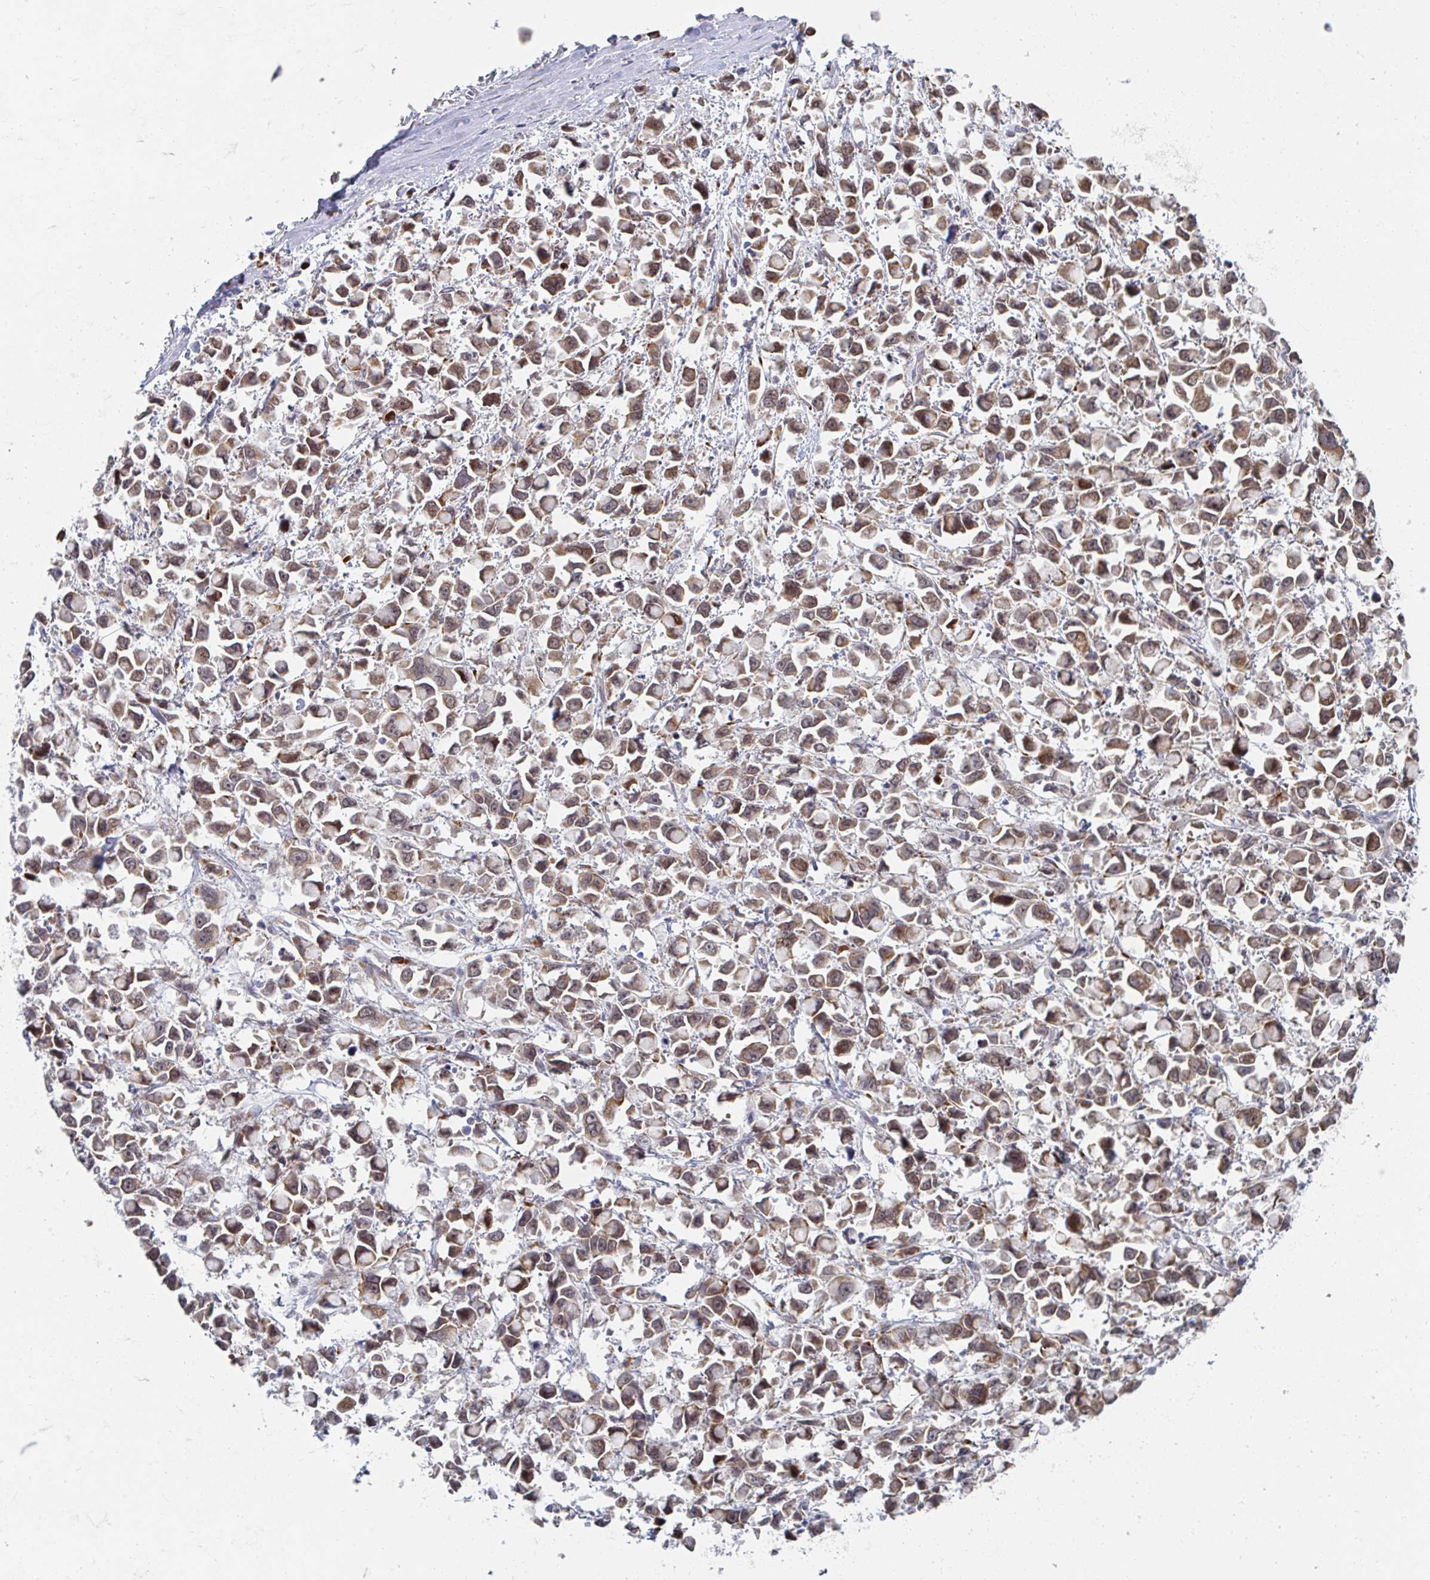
{"staining": {"intensity": "weak", "quantity": ">75%", "location": "cytoplasmic/membranous,nuclear"}, "tissue": "stomach cancer", "cell_type": "Tumor cells", "image_type": "cancer", "snomed": [{"axis": "morphology", "description": "Adenocarcinoma, NOS"}, {"axis": "topography", "description": "Stomach"}], "caption": "DAB immunohistochemical staining of human adenocarcinoma (stomach) demonstrates weak cytoplasmic/membranous and nuclear protein expression in approximately >75% of tumor cells. (Stains: DAB (3,3'-diaminobenzidine) in brown, nuclei in blue, Microscopy: brightfield microscopy at high magnification).", "gene": "TRAPPC10", "patient": {"sex": "female", "age": 81}}